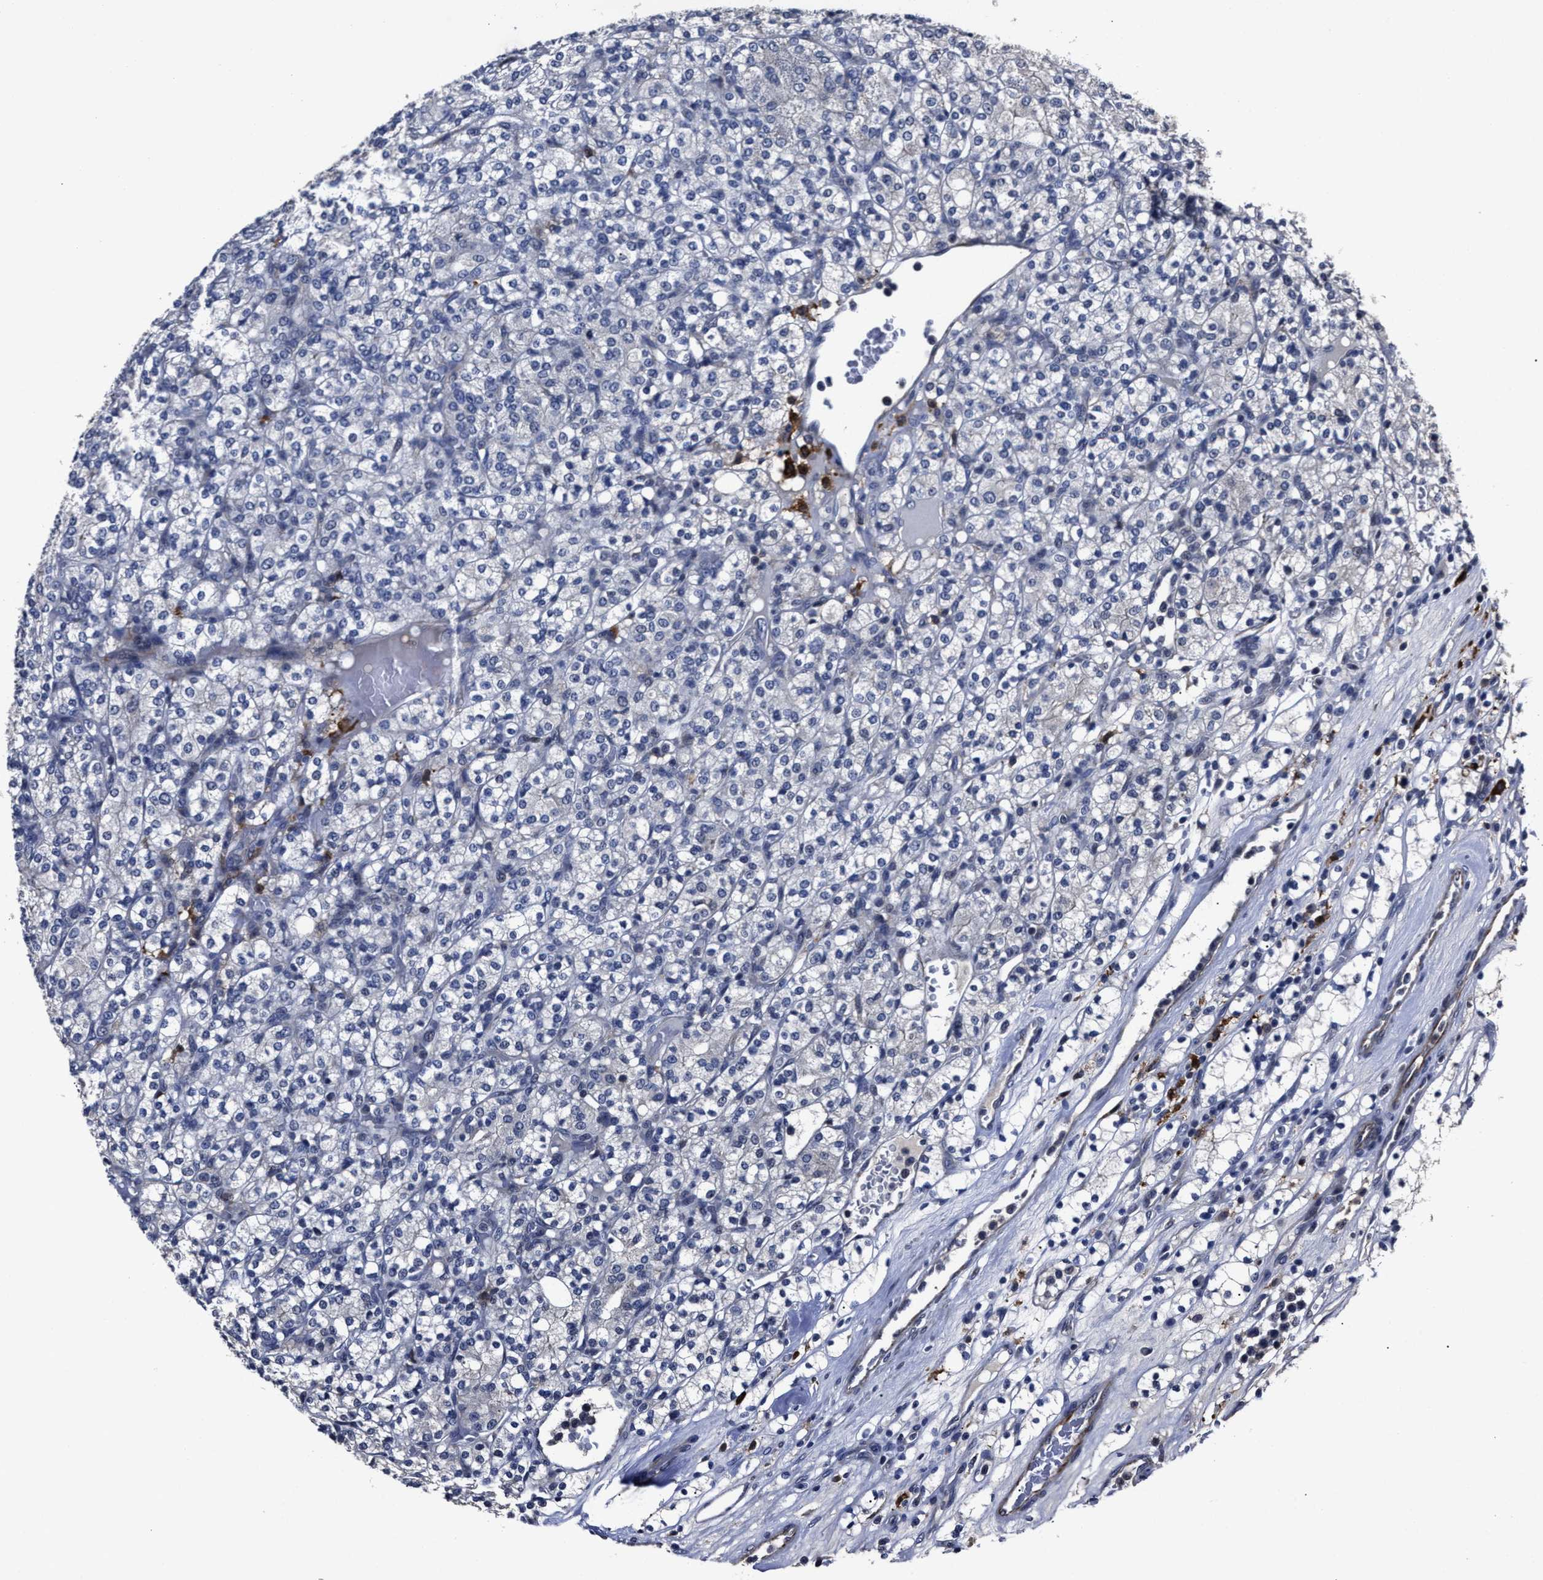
{"staining": {"intensity": "negative", "quantity": "none", "location": "none"}, "tissue": "renal cancer", "cell_type": "Tumor cells", "image_type": "cancer", "snomed": [{"axis": "morphology", "description": "Adenocarcinoma, NOS"}, {"axis": "topography", "description": "Kidney"}], "caption": "The photomicrograph exhibits no significant staining in tumor cells of renal cancer (adenocarcinoma).", "gene": "RSBN1L", "patient": {"sex": "male", "age": 77}}